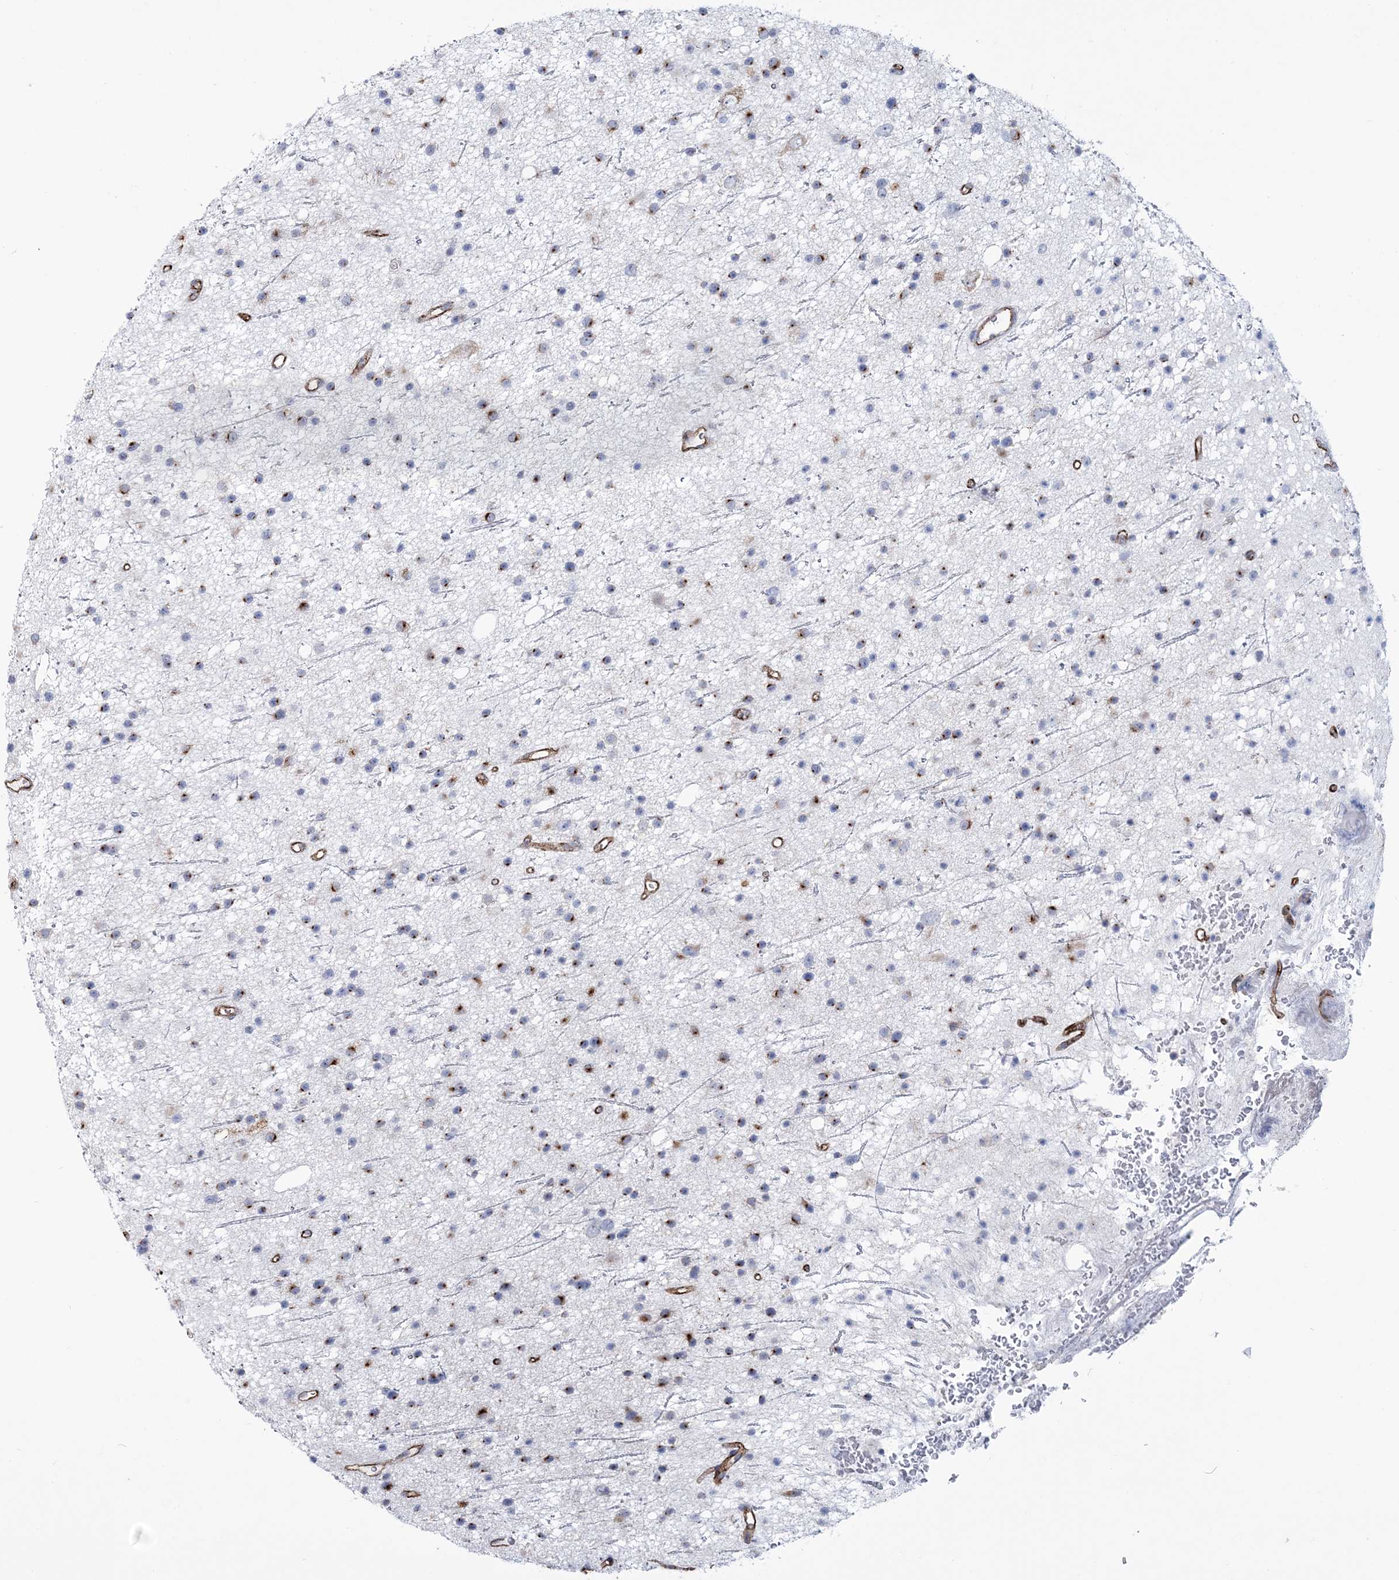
{"staining": {"intensity": "moderate", "quantity": "25%-75%", "location": "cytoplasmic/membranous"}, "tissue": "glioma", "cell_type": "Tumor cells", "image_type": "cancer", "snomed": [{"axis": "morphology", "description": "Glioma, malignant, Low grade"}, {"axis": "topography", "description": "Cerebral cortex"}], "caption": "Glioma stained with a brown dye displays moderate cytoplasmic/membranous positive positivity in approximately 25%-75% of tumor cells.", "gene": "RAB11FIP5", "patient": {"sex": "female", "age": 39}}